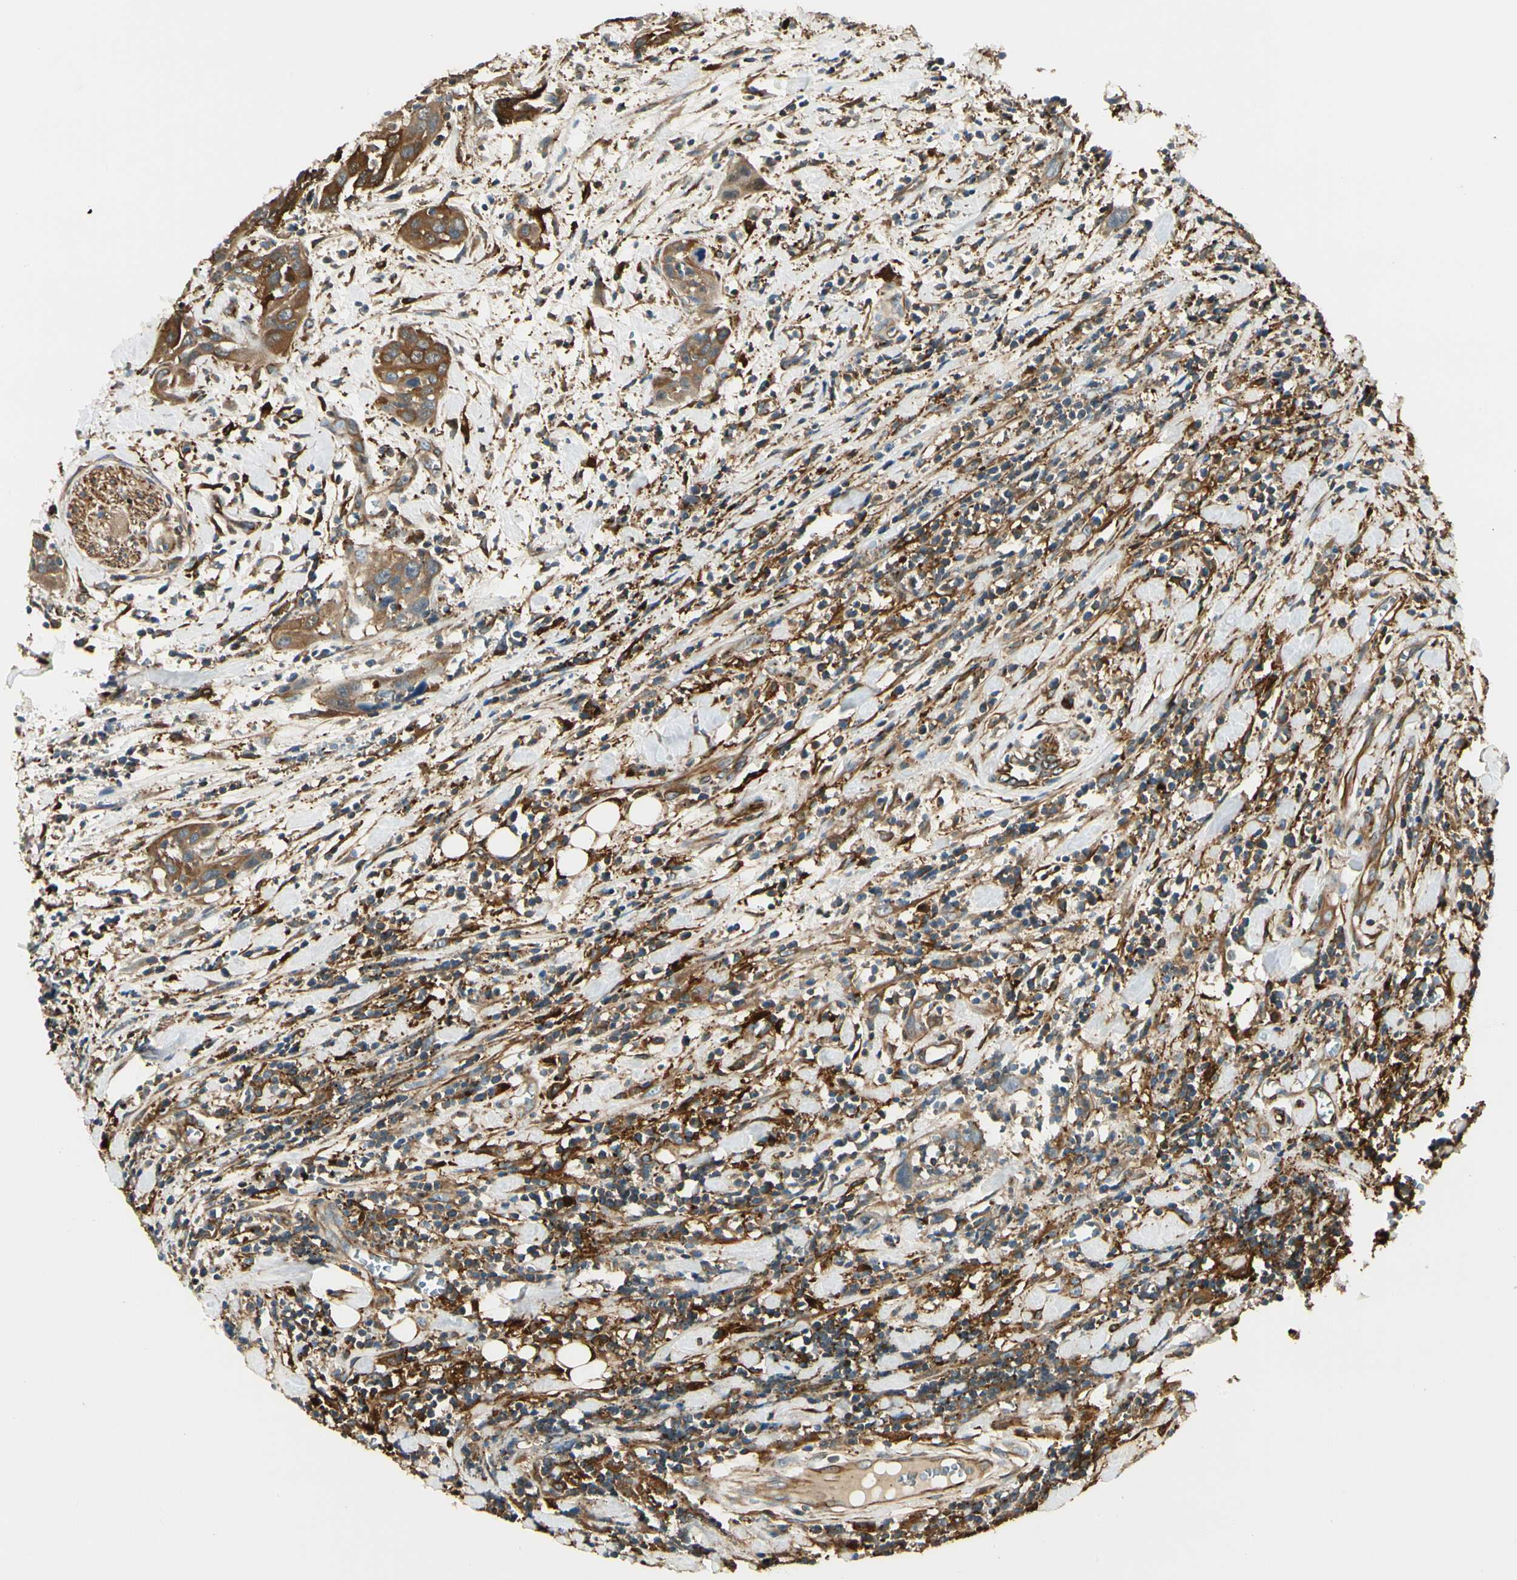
{"staining": {"intensity": "strong", "quantity": ">75%", "location": "cytoplasmic/membranous"}, "tissue": "head and neck cancer", "cell_type": "Tumor cells", "image_type": "cancer", "snomed": [{"axis": "morphology", "description": "Squamous cell carcinoma, NOS"}, {"axis": "topography", "description": "Oral tissue"}, {"axis": "topography", "description": "Head-Neck"}], "caption": "Human squamous cell carcinoma (head and neck) stained for a protein (brown) shows strong cytoplasmic/membranous positive expression in about >75% of tumor cells.", "gene": "FTH1", "patient": {"sex": "female", "age": 50}}